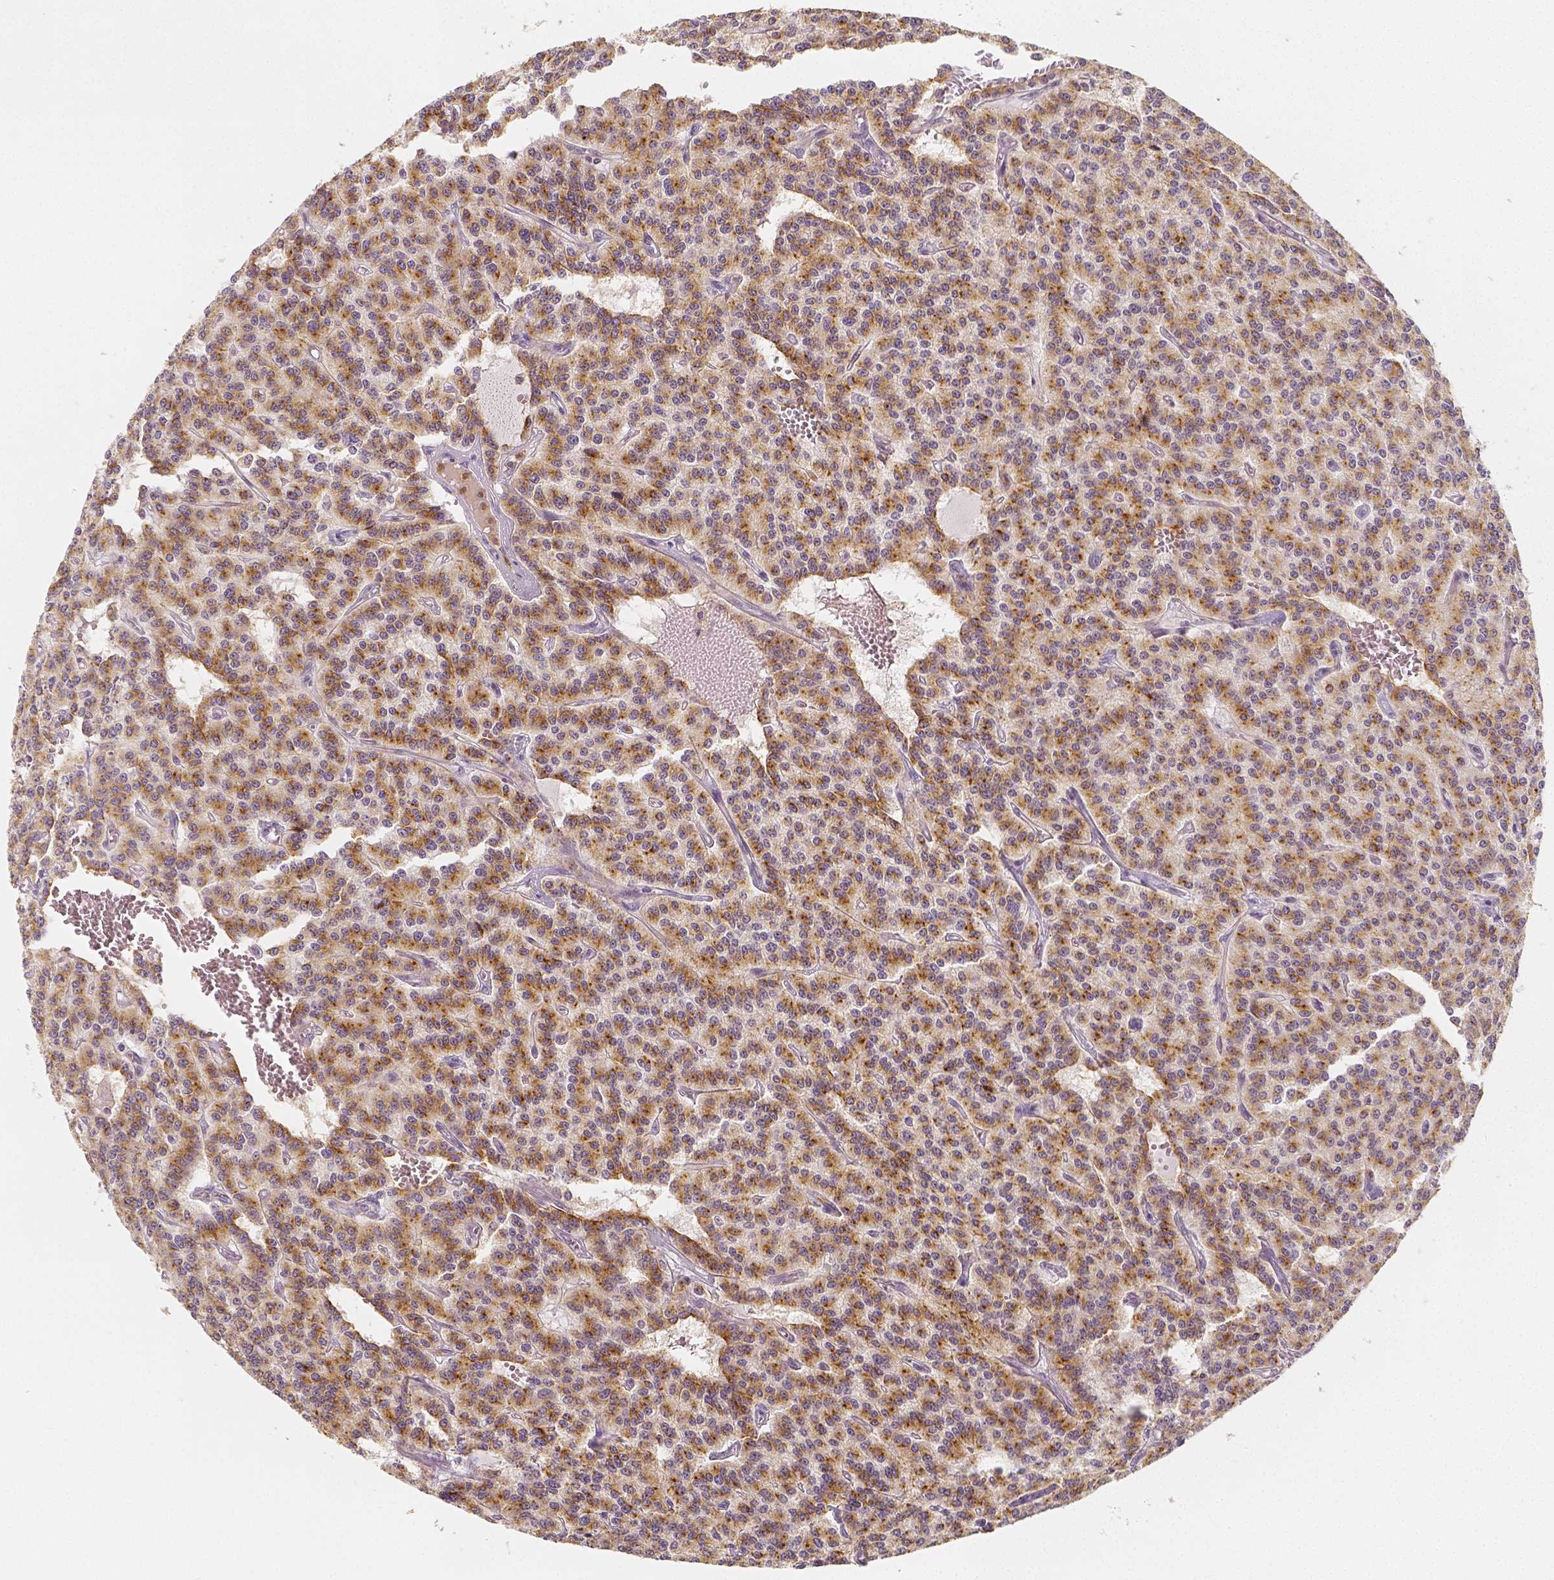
{"staining": {"intensity": "moderate", "quantity": ">75%", "location": "cytoplasmic/membranous"}, "tissue": "carcinoid", "cell_type": "Tumor cells", "image_type": "cancer", "snomed": [{"axis": "morphology", "description": "Carcinoid, malignant, NOS"}, {"axis": "topography", "description": "Lung"}], "caption": "Protein staining of carcinoid tissue shows moderate cytoplasmic/membranous positivity in approximately >75% of tumor cells.", "gene": "PTPRJ", "patient": {"sex": "female", "age": 71}}